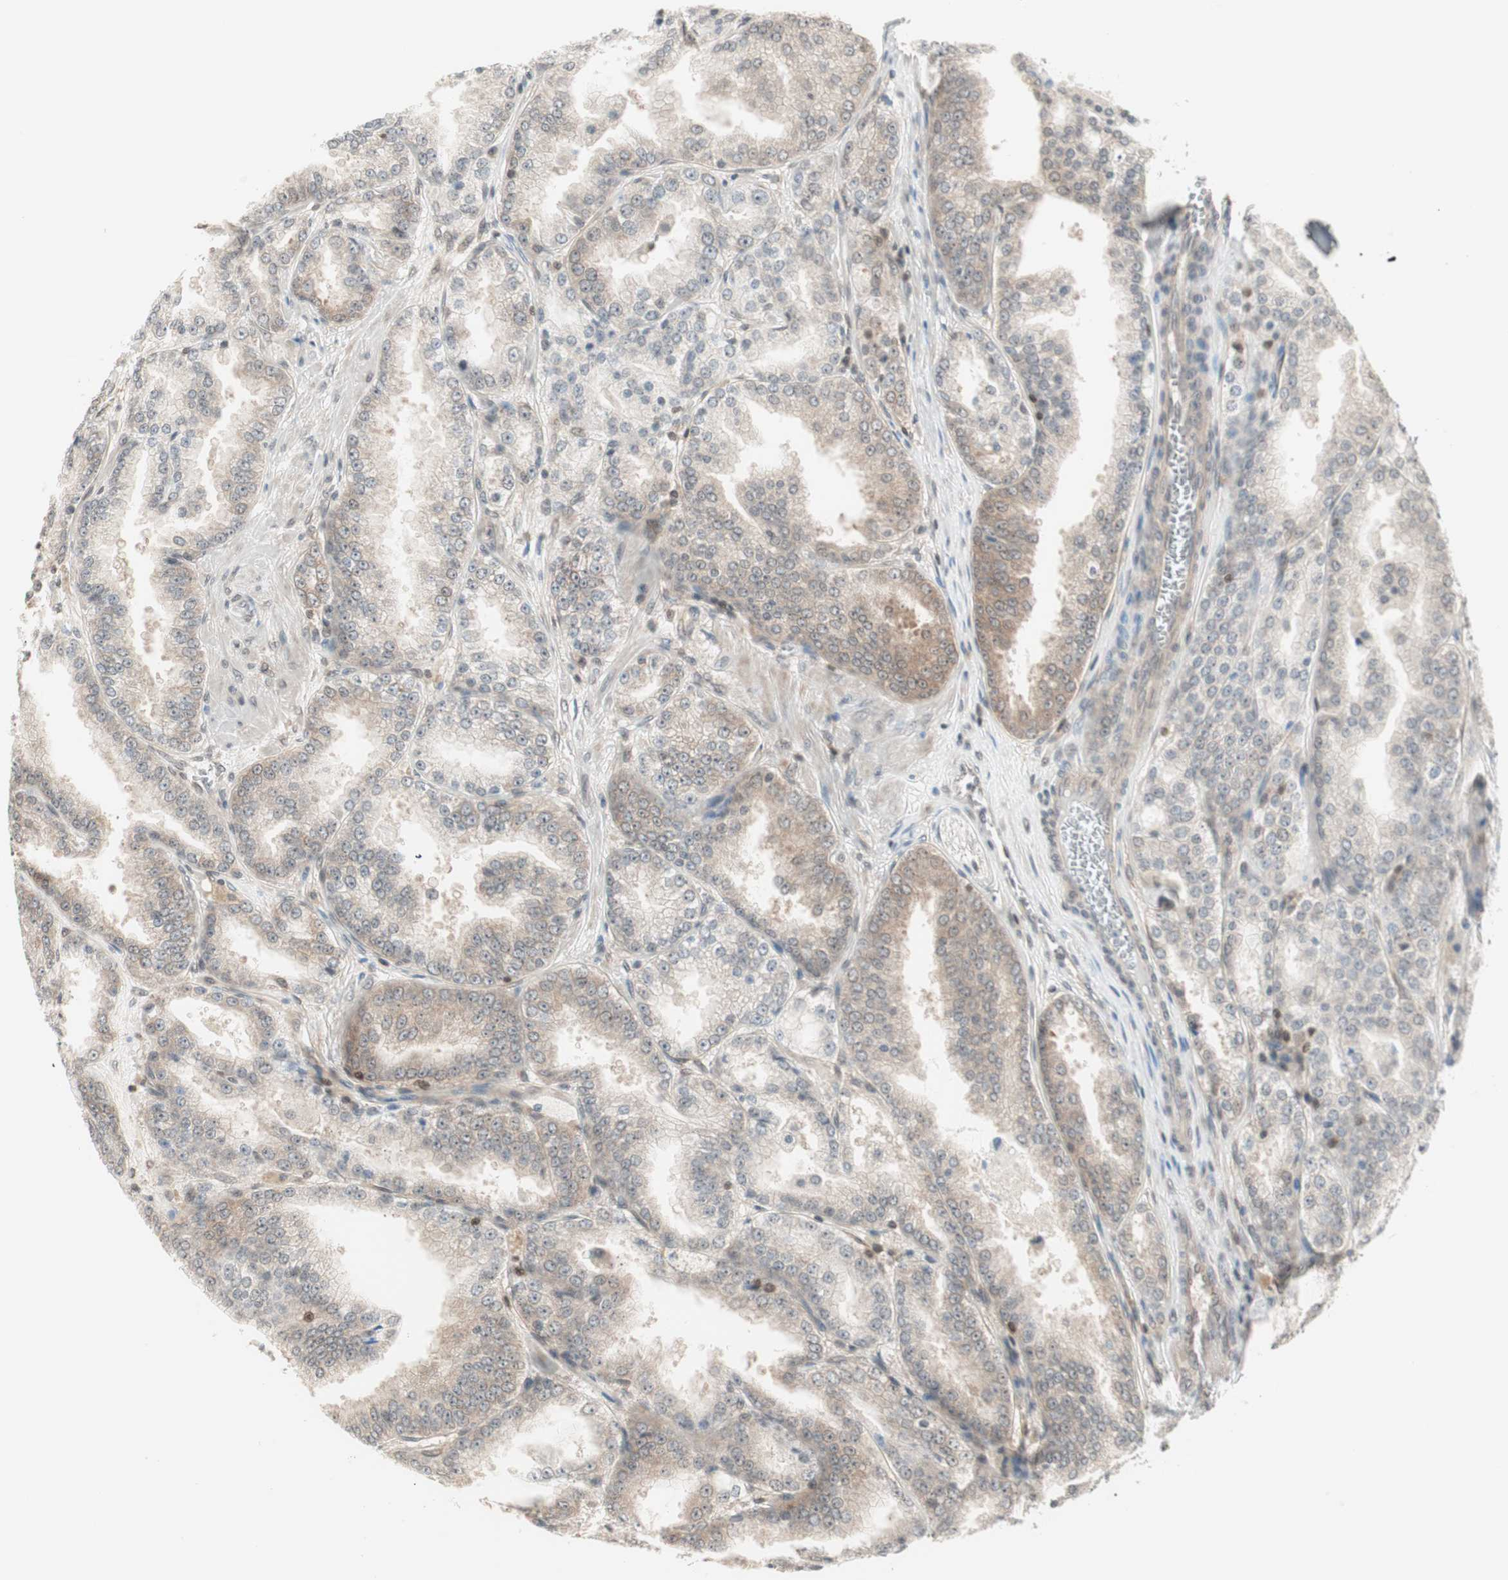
{"staining": {"intensity": "moderate", "quantity": ">75%", "location": "cytoplasmic/membranous"}, "tissue": "prostate cancer", "cell_type": "Tumor cells", "image_type": "cancer", "snomed": [{"axis": "morphology", "description": "Adenocarcinoma, High grade"}, {"axis": "topography", "description": "Prostate"}], "caption": "Immunohistochemical staining of prostate high-grade adenocarcinoma shows medium levels of moderate cytoplasmic/membranous protein expression in about >75% of tumor cells. Immunohistochemistry stains the protein in brown and the nuclei are stained blue.", "gene": "UBE2I", "patient": {"sex": "male", "age": 61}}